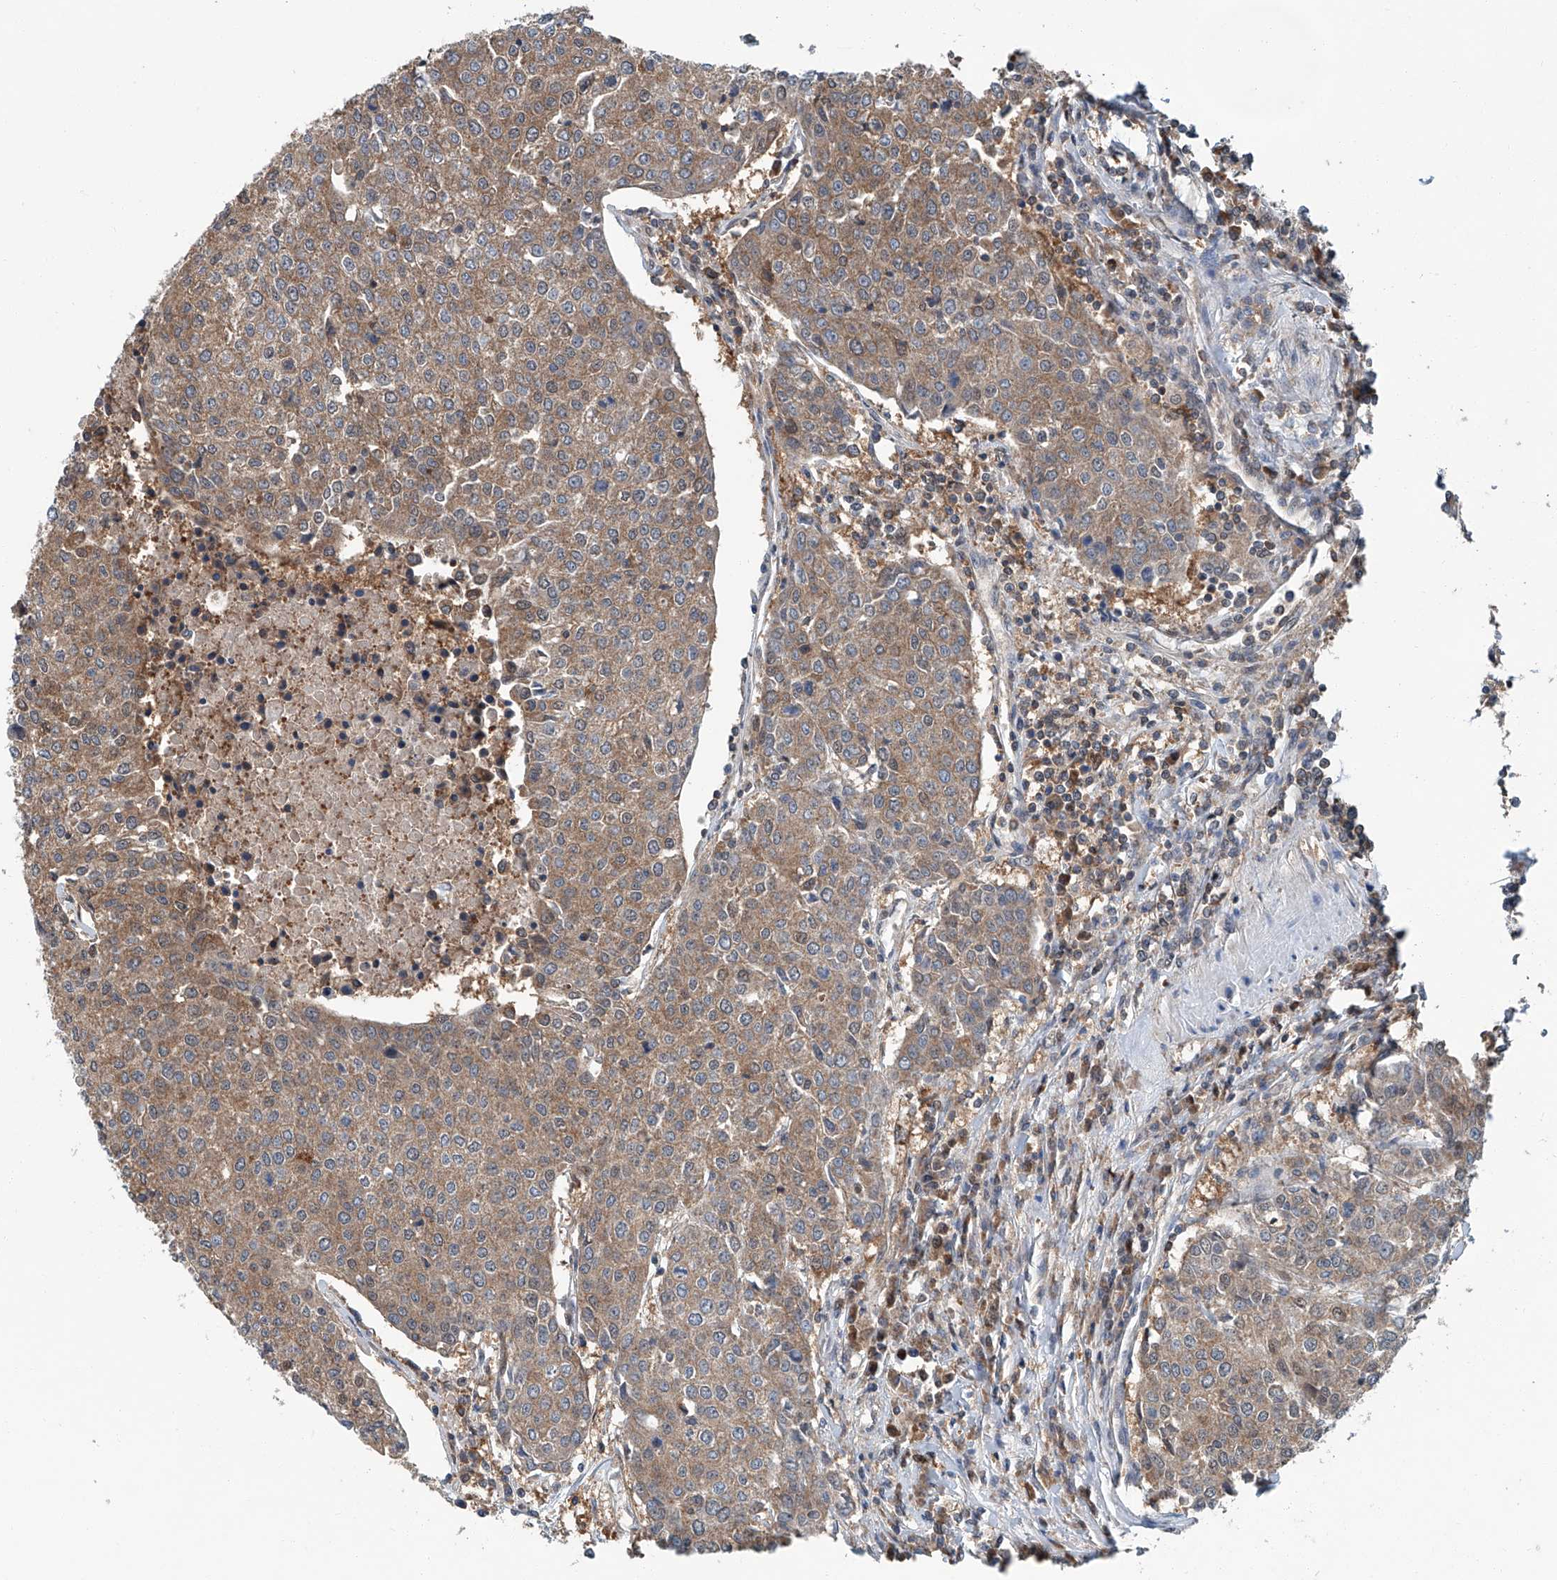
{"staining": {"intensity": "moderate", "quantity": ">75%", "location": "cytoplasmic/membranous"}, "tissue": "urothelial cancer", "cell_type": "Tumor cells", "image_type": "cancer", "snomed": [{"axis": "morphology", "description": "Urothelial carcinoma, High grade"}, {"axis": "topography", "description": "Urinary bladder"}], "caption": "An immunohistochemistry (IHC) histopathology image of tumor tissue is shown. Protein staining in brown labels moderate cytoplasmic/membranous positivity in urothelial cancer within tumor cells. Nuclei are stained in blue.", "gene": "CLK1", "patient": {"sex": "female", "age": 85}}